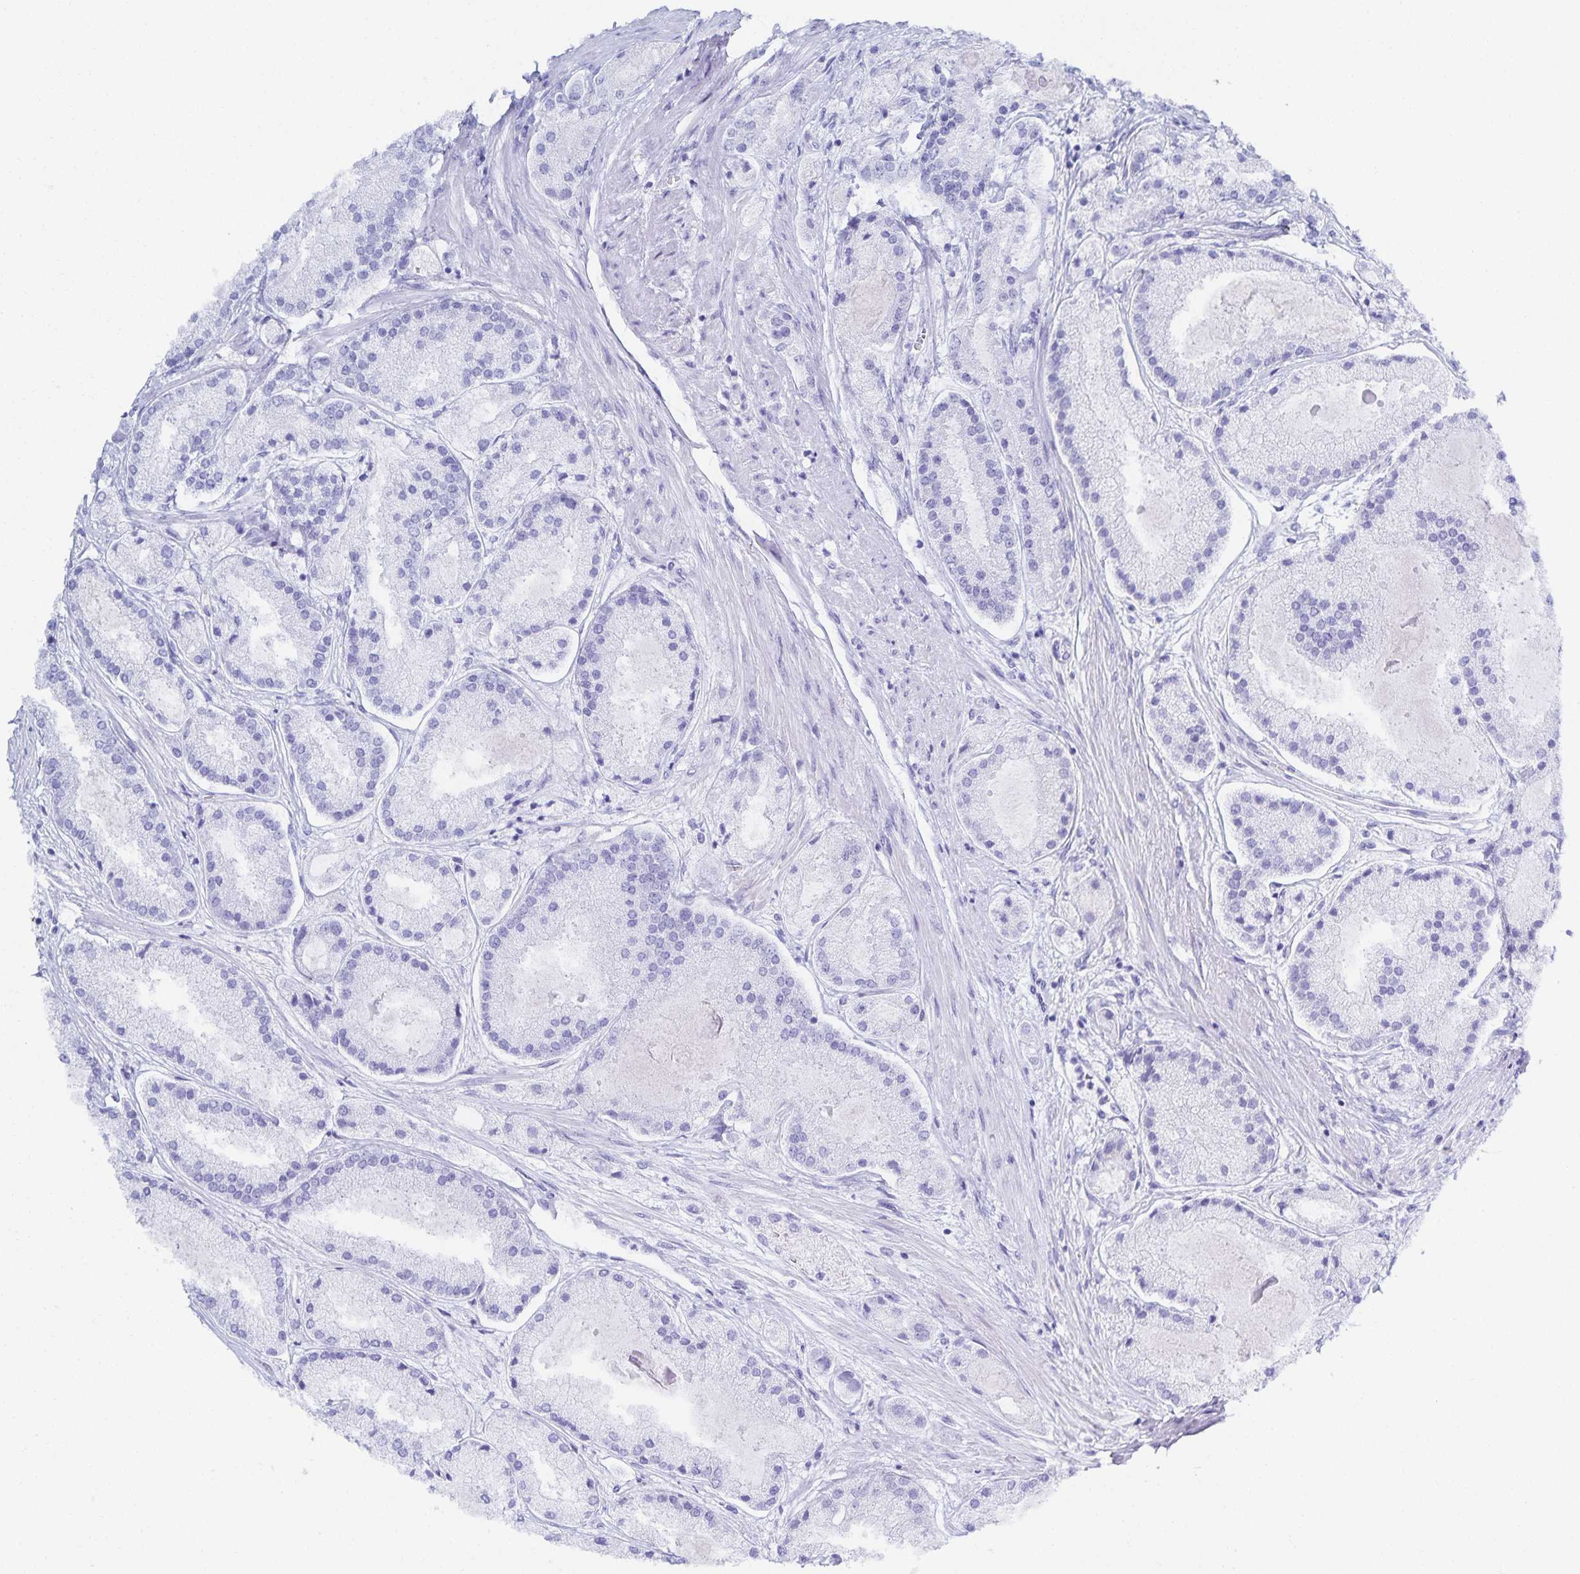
{"staining": {"intensity": "negative", "quantity": "none", "location": "none"}, "tissue": "prostate cancer", "cell_type": "Tumor cells", "image_type": "cancer", "snomed": [{"axis": "morphology", "description": "Adenocarcinoma, High grade"}, {"axis": "topography", "description": "Prostate"}], "caption": "Tumor cells are negative for protein expression in human high-grade adenocarcinoma (prostate). Nuclei are stained in blue.", "gene": "SNTN", "patient": {"sex": "male", "age": 67}}